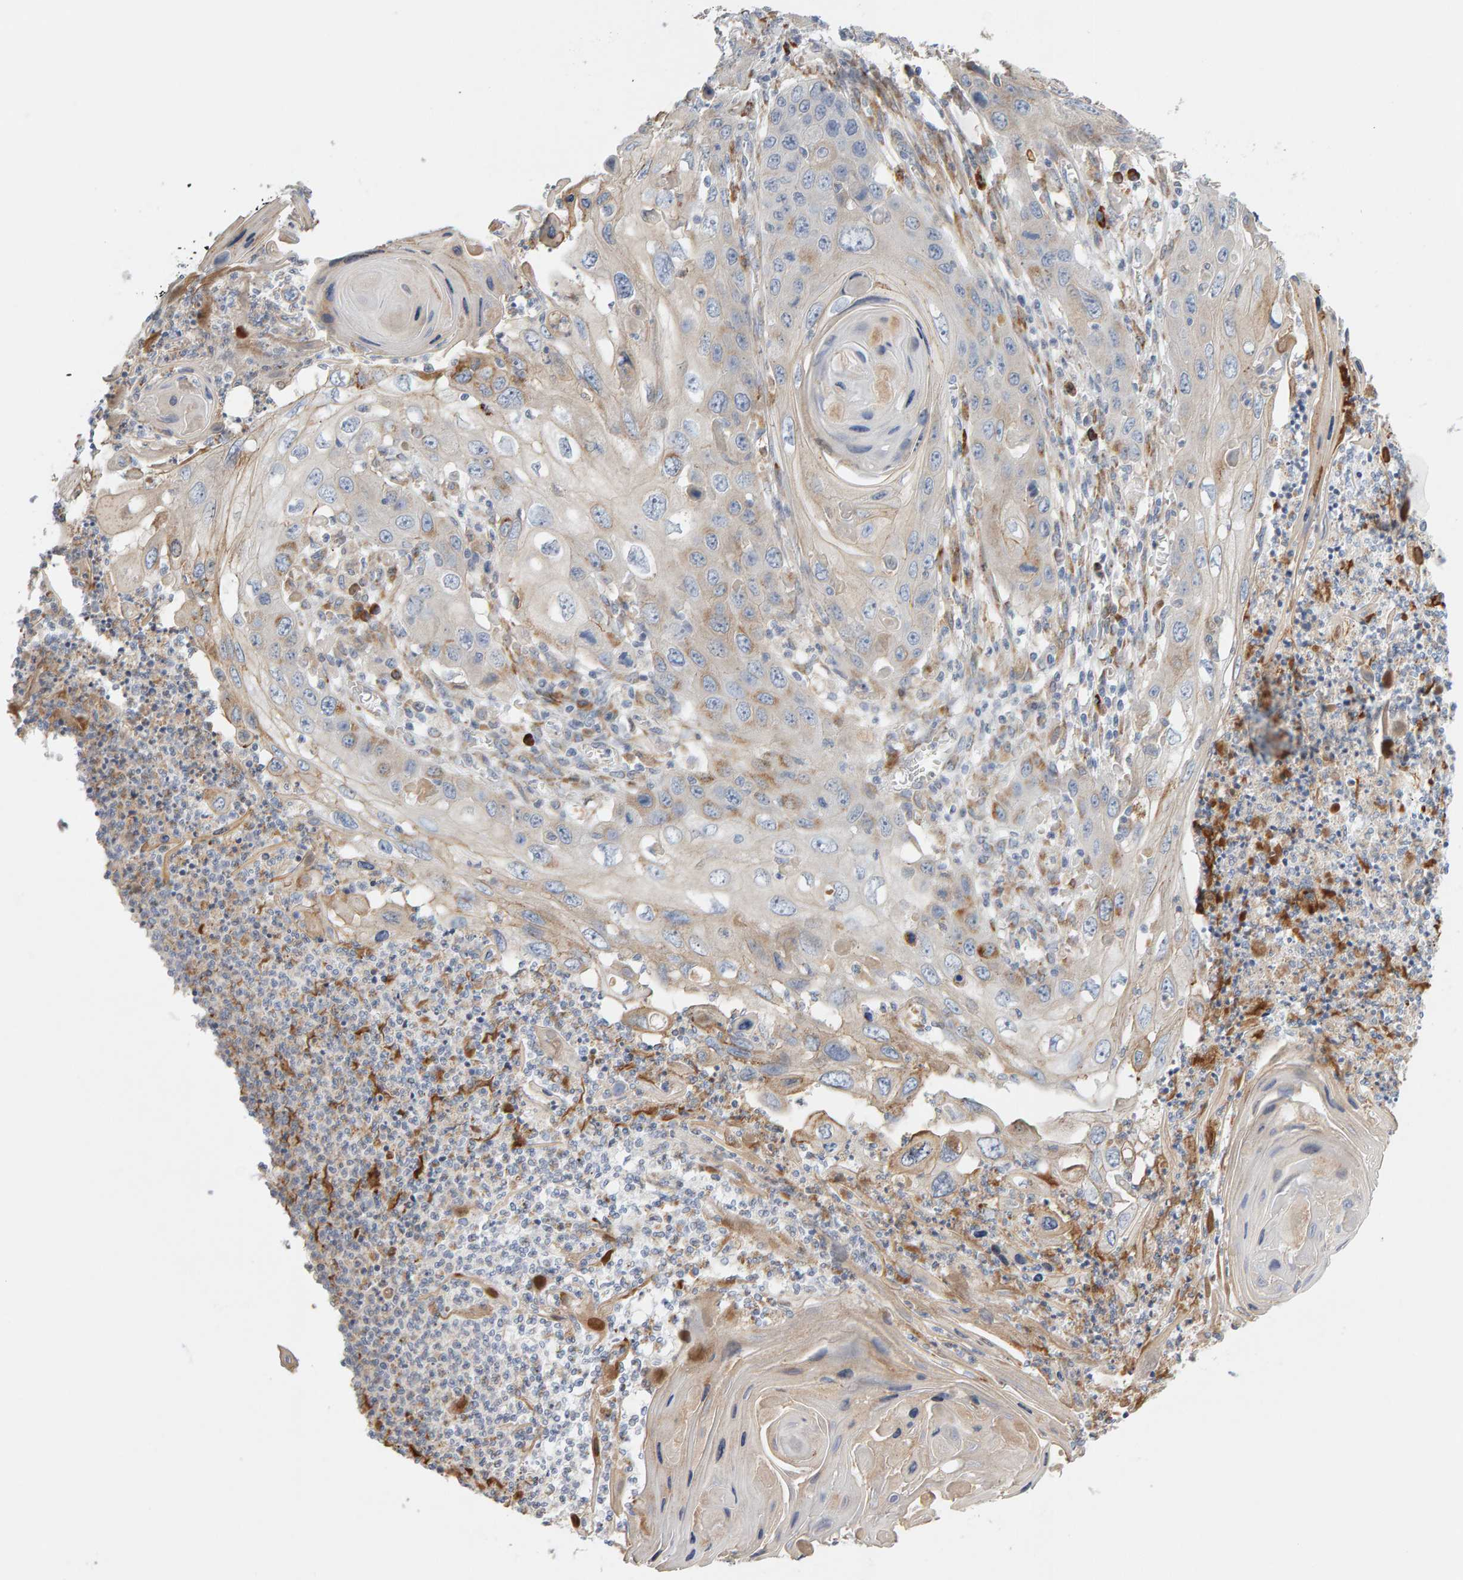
{"staining": {"intensity": "moderate", "quantity": "<25%", "location": "cytoplasmic/membranous"}, "tissue": "skin cancer", "cell_type": "Tumor cells", "image_type": "cancer", "snomed": [{"axis": "morphology", "description": "Squamous cell carcinoma, NOS"}, {"axis": "topography", "description": "Skin"}], "caption": "This is a photomicrograph of IHC staining of skin cancer (squamous cell carcinoma), which shows moderate positivity in the cytoplasmic/membranous of tumor cells.", "gene": "ENGASE", "patient": {"sex": "male", "age": 55}}